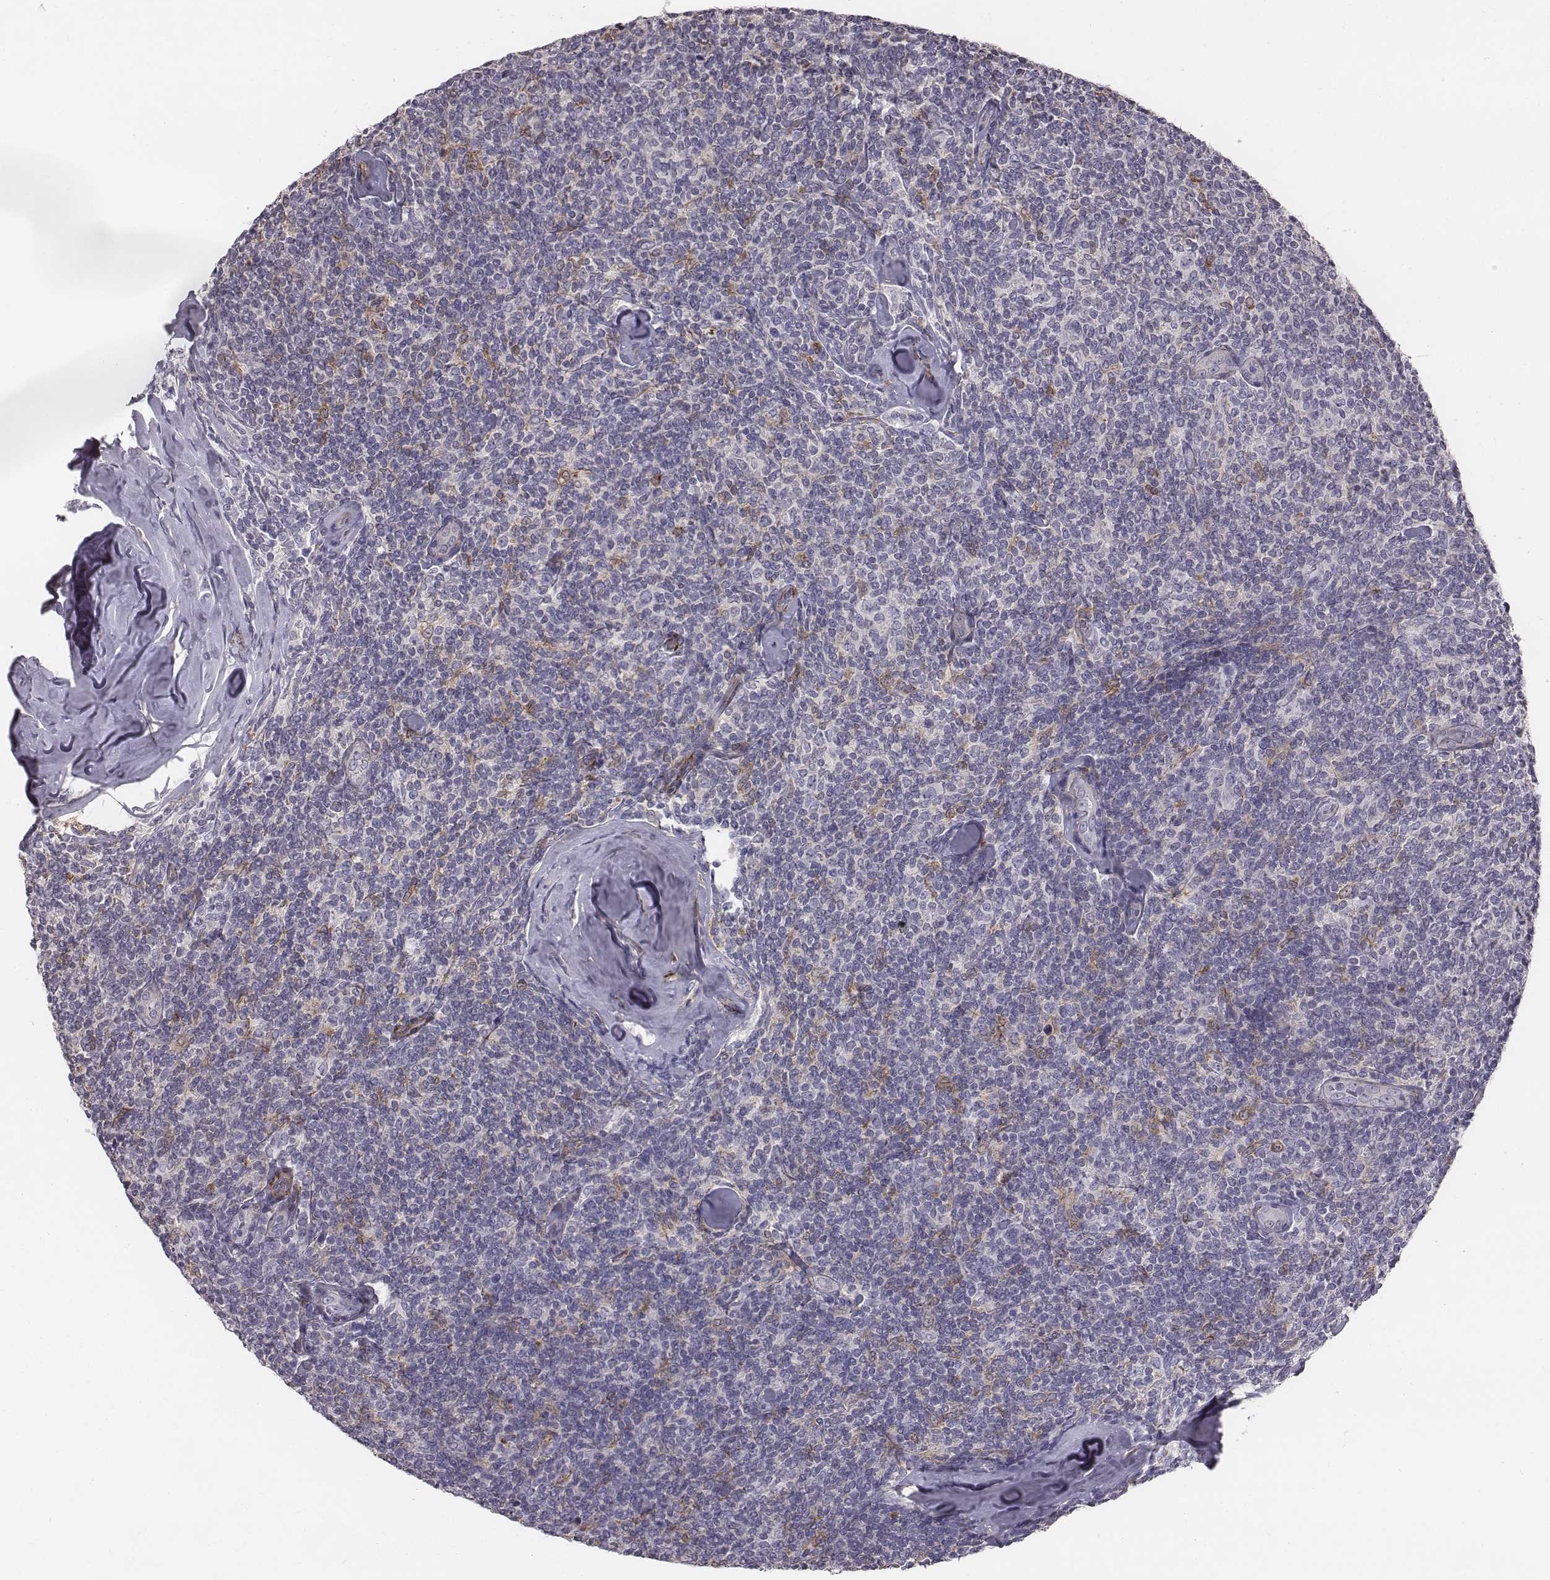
{"staining": {"intensity": "negative", "quantity": "none", "location": "none"}, "tissue": "lymphoma", "cell_type": "Tumor cells", "image_type": "cancer", "snomed": [{"axis": "morphology", "description": "Malignant lymphoma, non-Hodgkin's type, Low grade"}, {"axis": "topography", "description": "Lymph node"}], "caption": "This is an IHC photomicrograph of low-grade malignant lymphoma, non-Hodgkin's type. There is no expression in tumor cells.", "gene": "PRKCZ", "patient": {"sex": "female", "age": 56}}